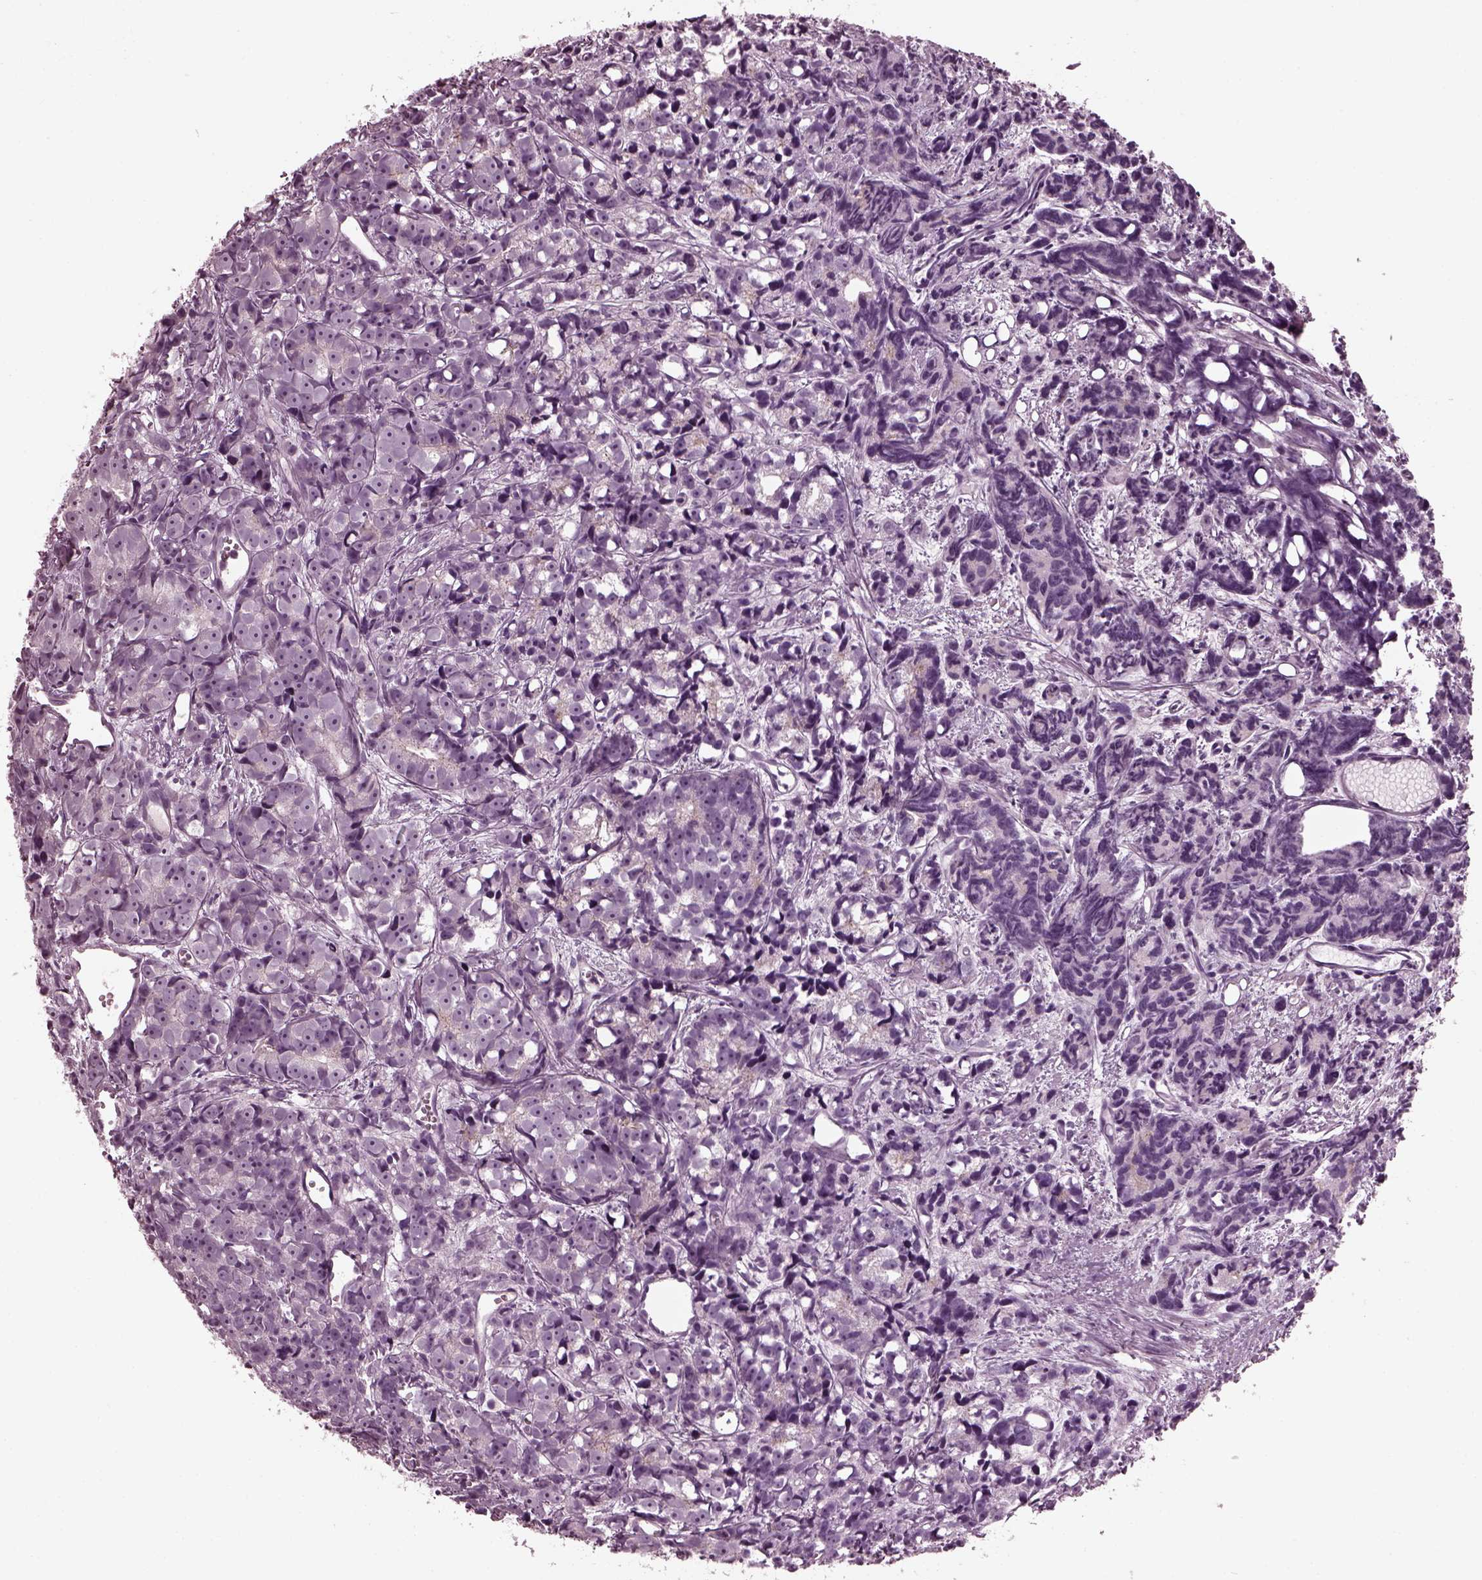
{"staining": {"intensity": "negative", "quantity": "none", "location": "none"}, "tissue": "prostate cancer", "cell_type": "Tumor cells", "image_type": "cancer", "snomed": [{"axis": "morphology", "description": "Adenocarcinoma, High grade"}, {"axis": "topography", "description": "Prostate"}], "caption": "Tumor cells are negative for protein expression in human prostate high-grade adenocarcinoma.", "gene": "MIB2", "patient": {"sex": "male", "age": 77}}